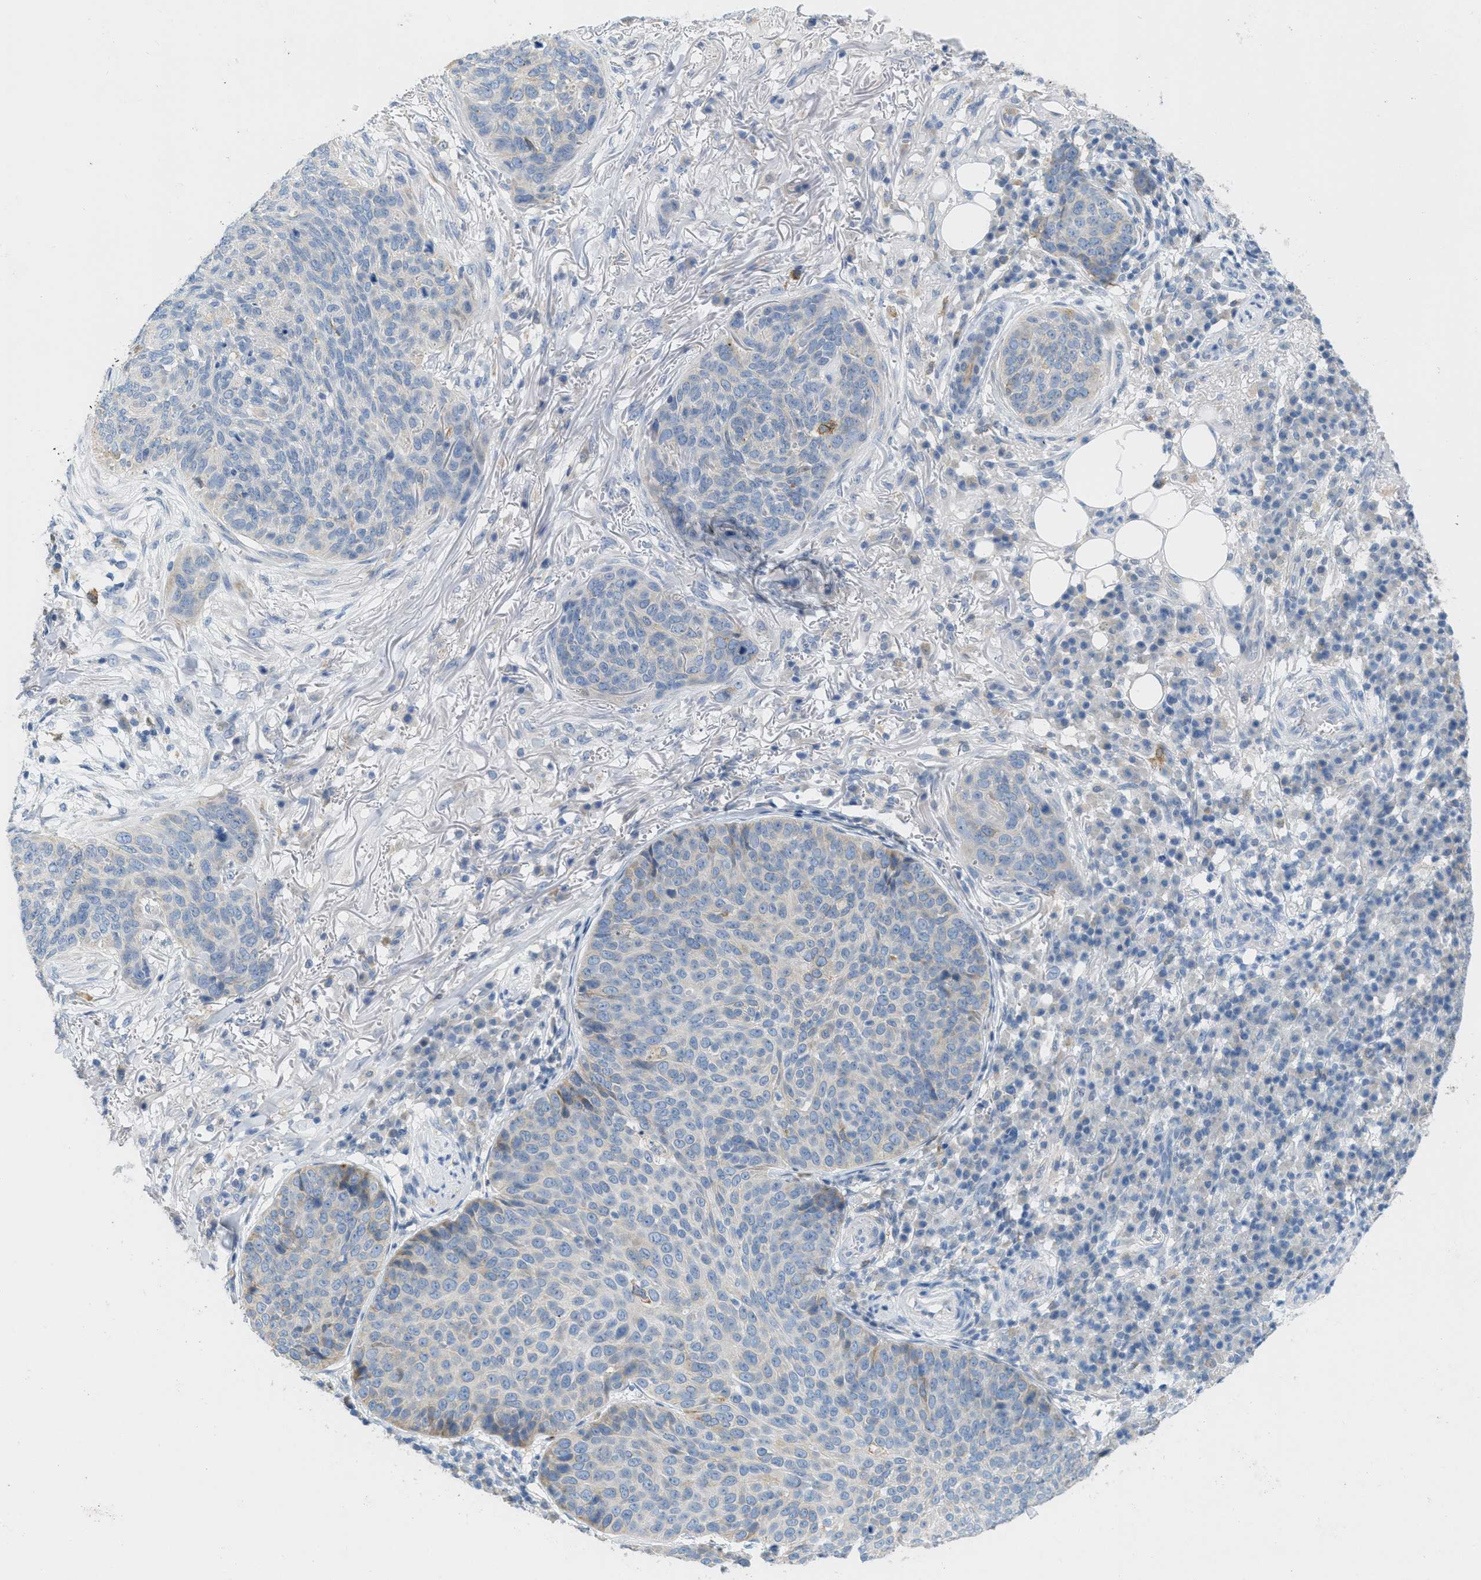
{"staining": {"intensity": "negative", "quantity": "none", "location": "none"}, "tissue": "skin cancer", "cell_type": "Tumor cells", "image_type": "cancer", "snomed": [{"axis": "morphology", "description": "Squamous cell carcinoma in situ, NOS"}, {"axis": "morphology", "description": "Squamous cell carcinoma, NOS"}, {"axis": "topography", "description": "Skin"}], "caption": "Photomicrograph shows no protein expression in tumor cells of skin squamous cell carcinoma in situ tissue.", "gene": "TEX264", "patient": {"sex": "male", "age": 93}}